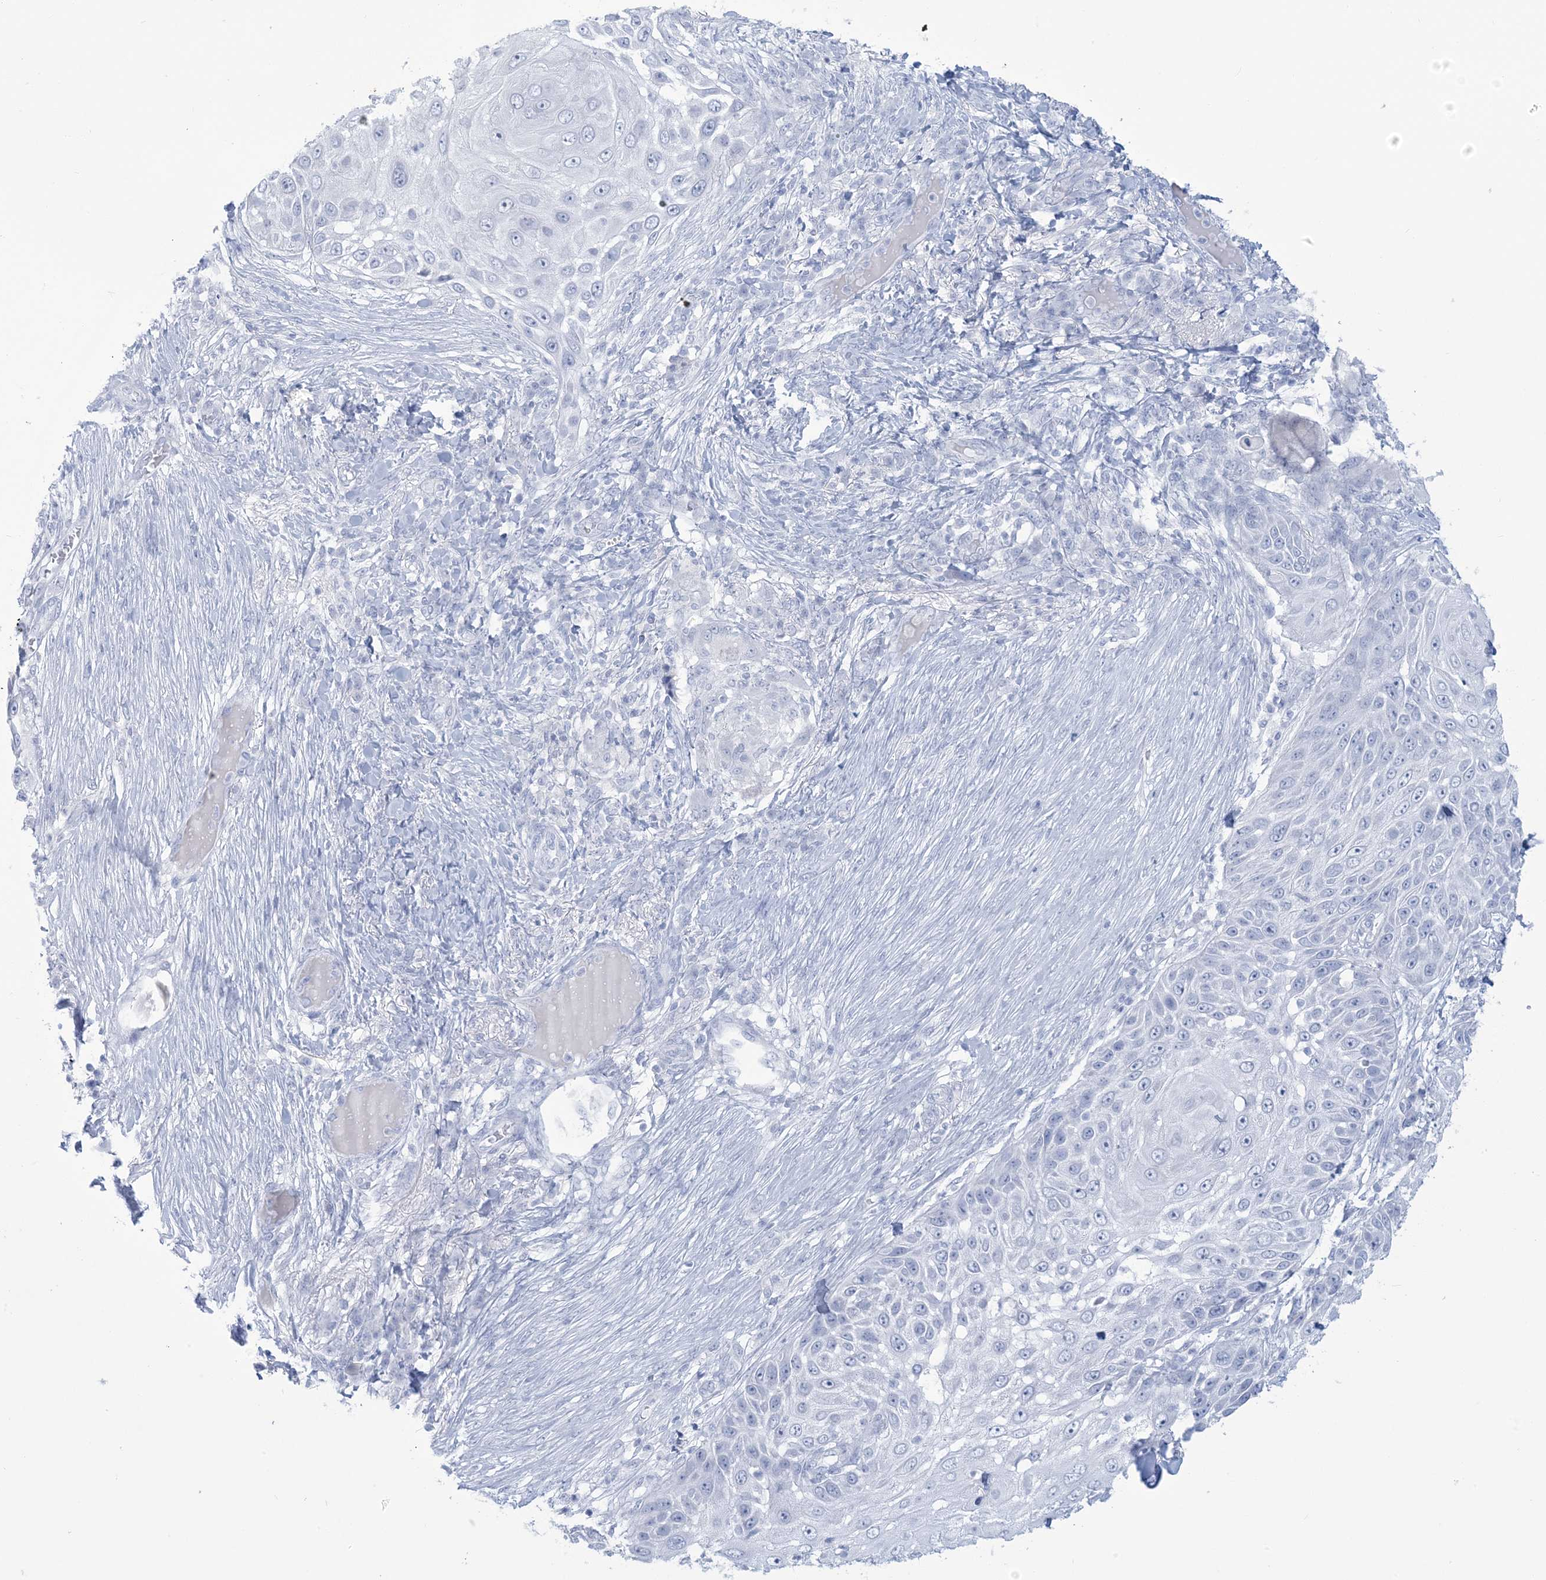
{"staining": {"intensity": "negative", "quantity": "none", "location": "none"}, "tissue": "skin cancer", "cell_type": "Tumor cells", "image_type": "cancer", "snomed": [{"axis": "morphology", "description": "Squamous cell carcinoma, NOS"}, {"axis": "topography", "description": "Skin"}], "caption": "Tumor cells show no significant positivity in squamous cell carcinoma (skin). (Brightfield microscopy of DAB IHC at high magnification).", "gene": "AGXT", "patient": {"sex": "female", "age": 44}}